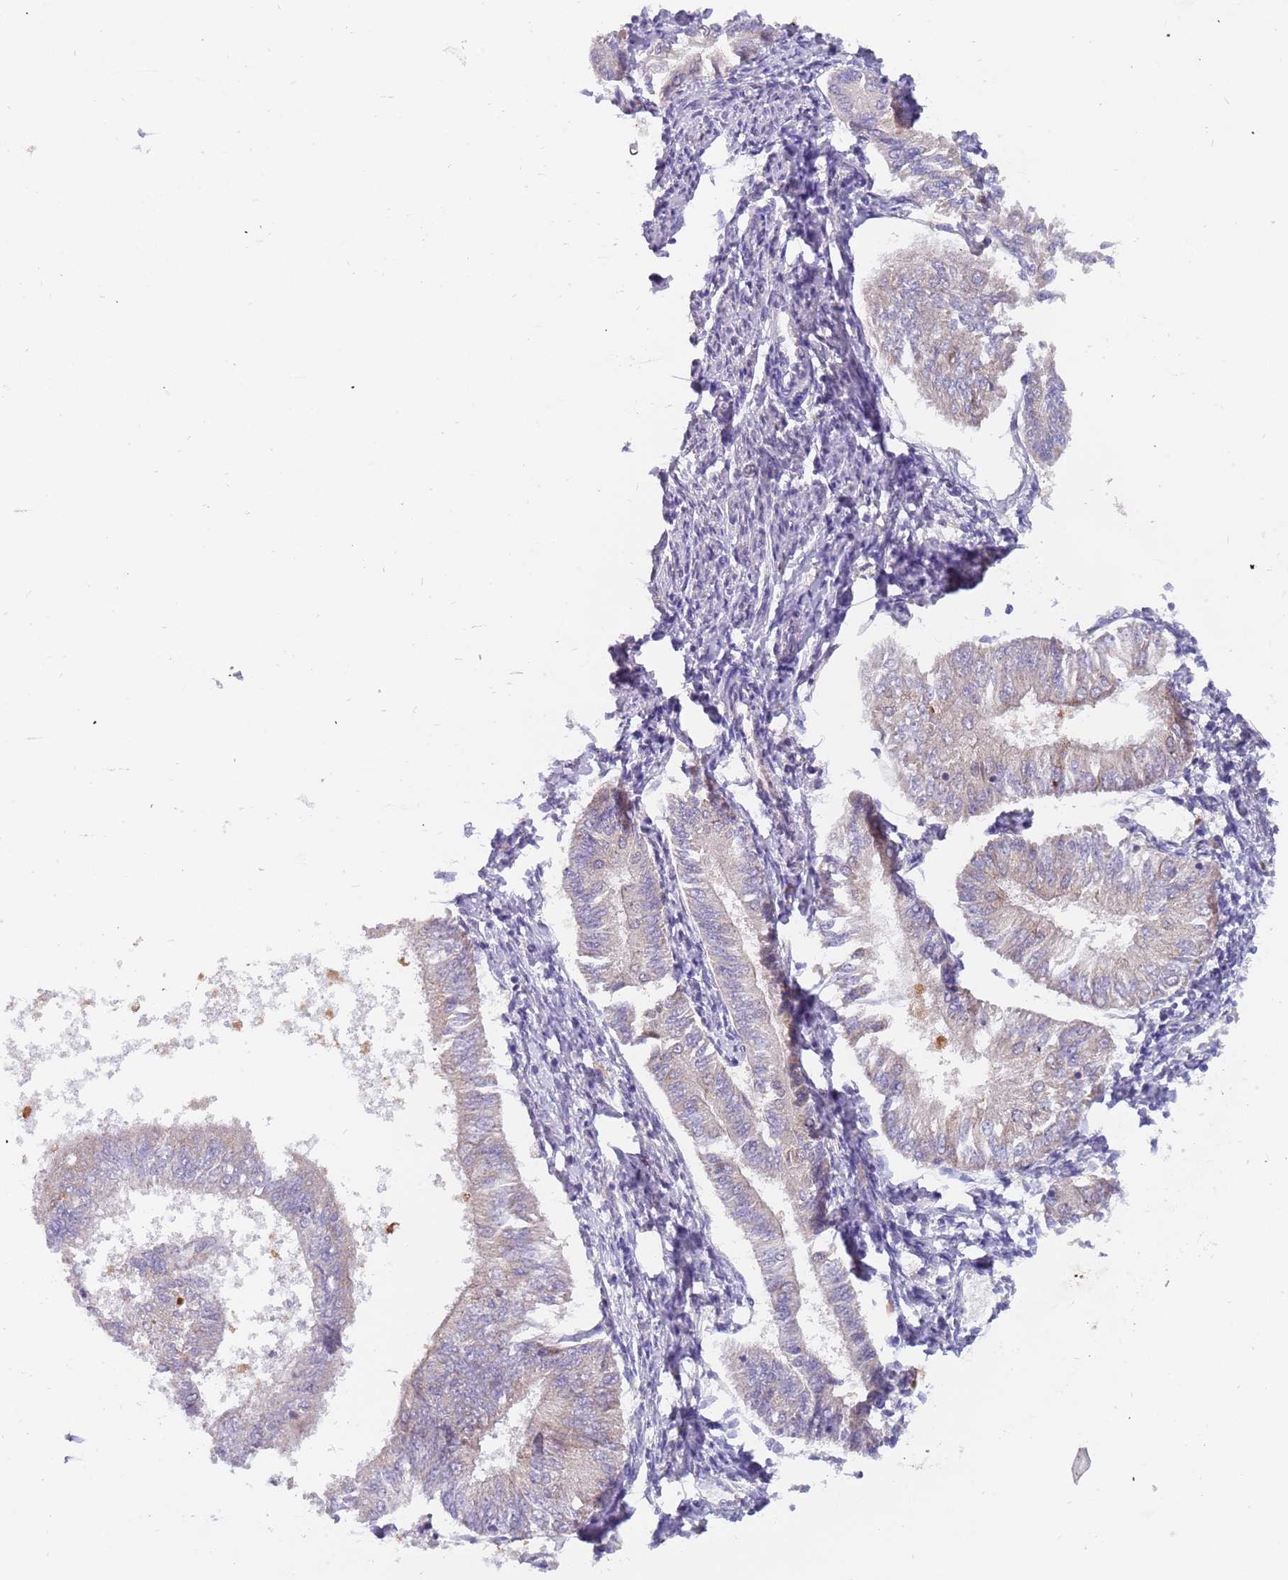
{"staining": {"intensity": "negative", "quantity": "none", "location": "none"}, "tissue": "endometrial cancer", "cell_type": "Tumor cells", "image_type": "cancer", "snomed": [{"axis": "morphology", "description": "Adenocarcinoma, NOS"}, {"axis": "topography", "description": "Endometrium"}], "caption": "The immunohistochemistry histopathology image has no significant staining in tumor cells of endometrial adenocarcinoma tissue.", "gene": "ZNF746", "patient": {"sex": "female", "age": 58}}